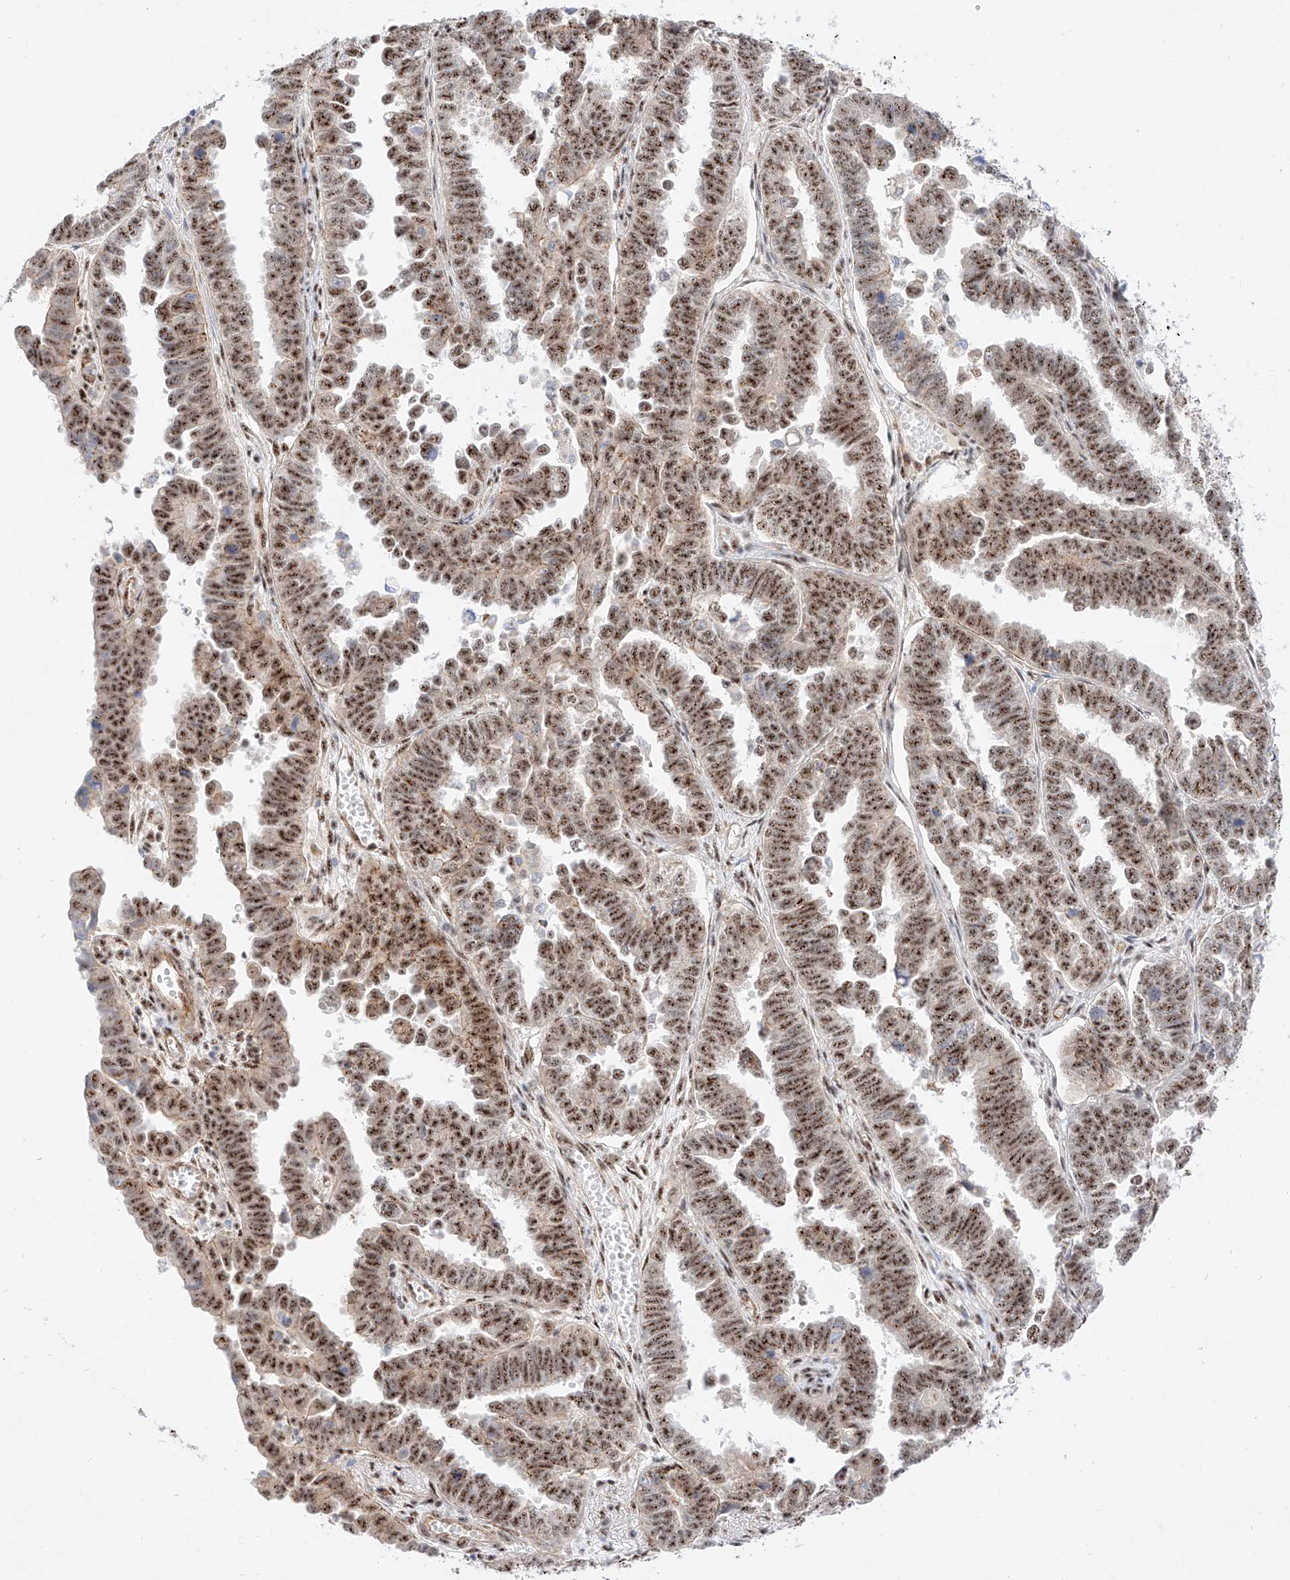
{"staining": {"intensity": "strong", "quantity": ">75%", "location": "nuclear"}, "tissue": "endometrial cancer", "cell_type": "Tumor cells", "image_type": "cancer", "snomed": [{"axis": "morphology", "description": "Adenocarcinoma, NOS"}, {"axis": "topography", "description": "Endometrium"}], "caption": "Endometrial adenocarcinoma stained with DAB immunohistochemistry (IHC) exhibits high levels of strong nuclear positivity in about >75% of tumor cells.", "gene": "ATXN7L2", "patient": {"sex": "female", "age": 75}}